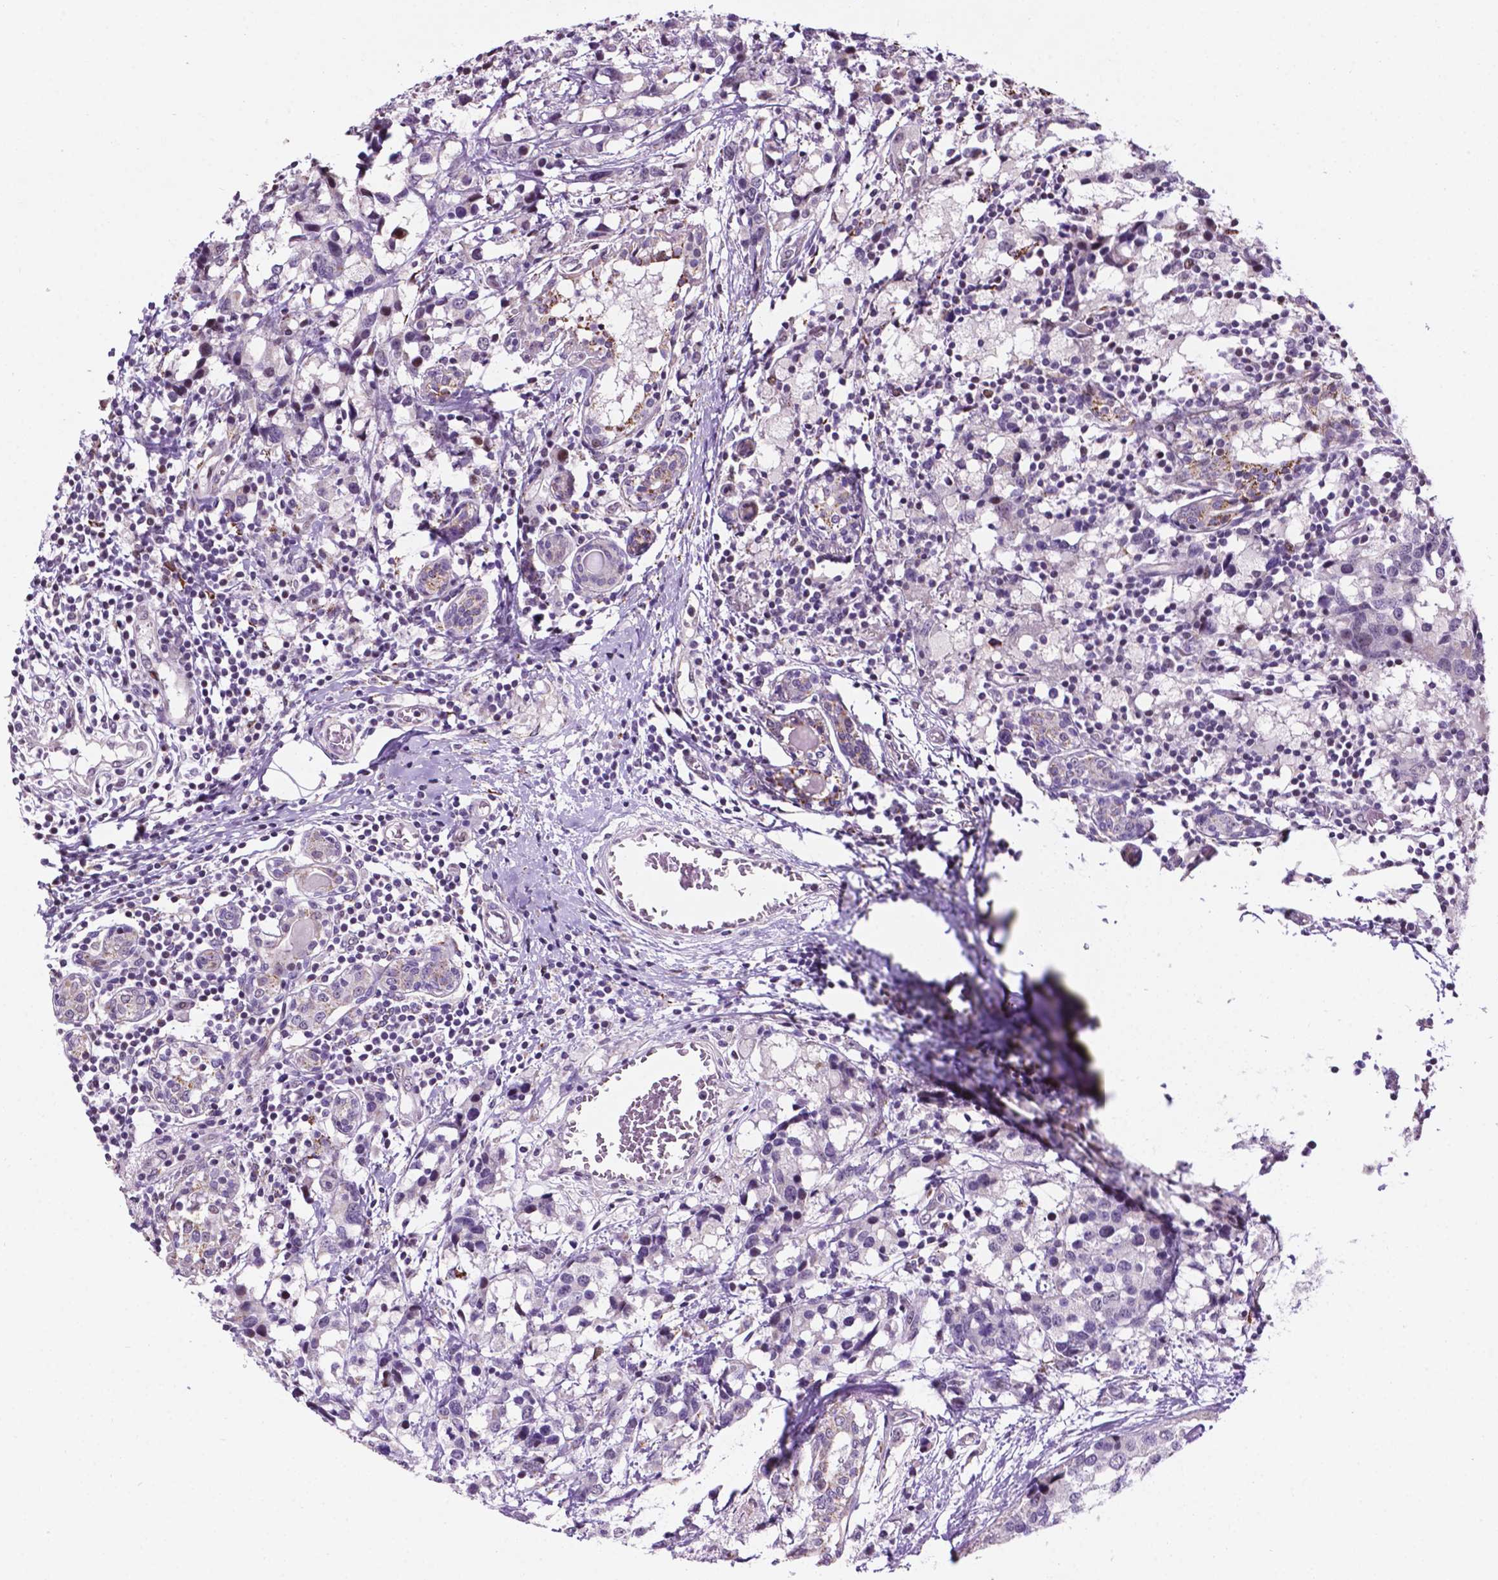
{"staining": {"intensity": "negative", "quantity": "none", "location": "none"}, "tissue": "breast cancer", "cell_type": "Tumor cells", "image_type": "cancer", "snomed": [{"axis": "morphology", "description": "Lobular carcinoma"}, {"axis": "topography", "description": "Breast"}], "caption": "Immunohistochemical staining of breast cancer (lobular carcinoma) displays no significant expression in tumor cells.", "gene": "SMAD3", "patient": {"sex": "female", "age": 59}}